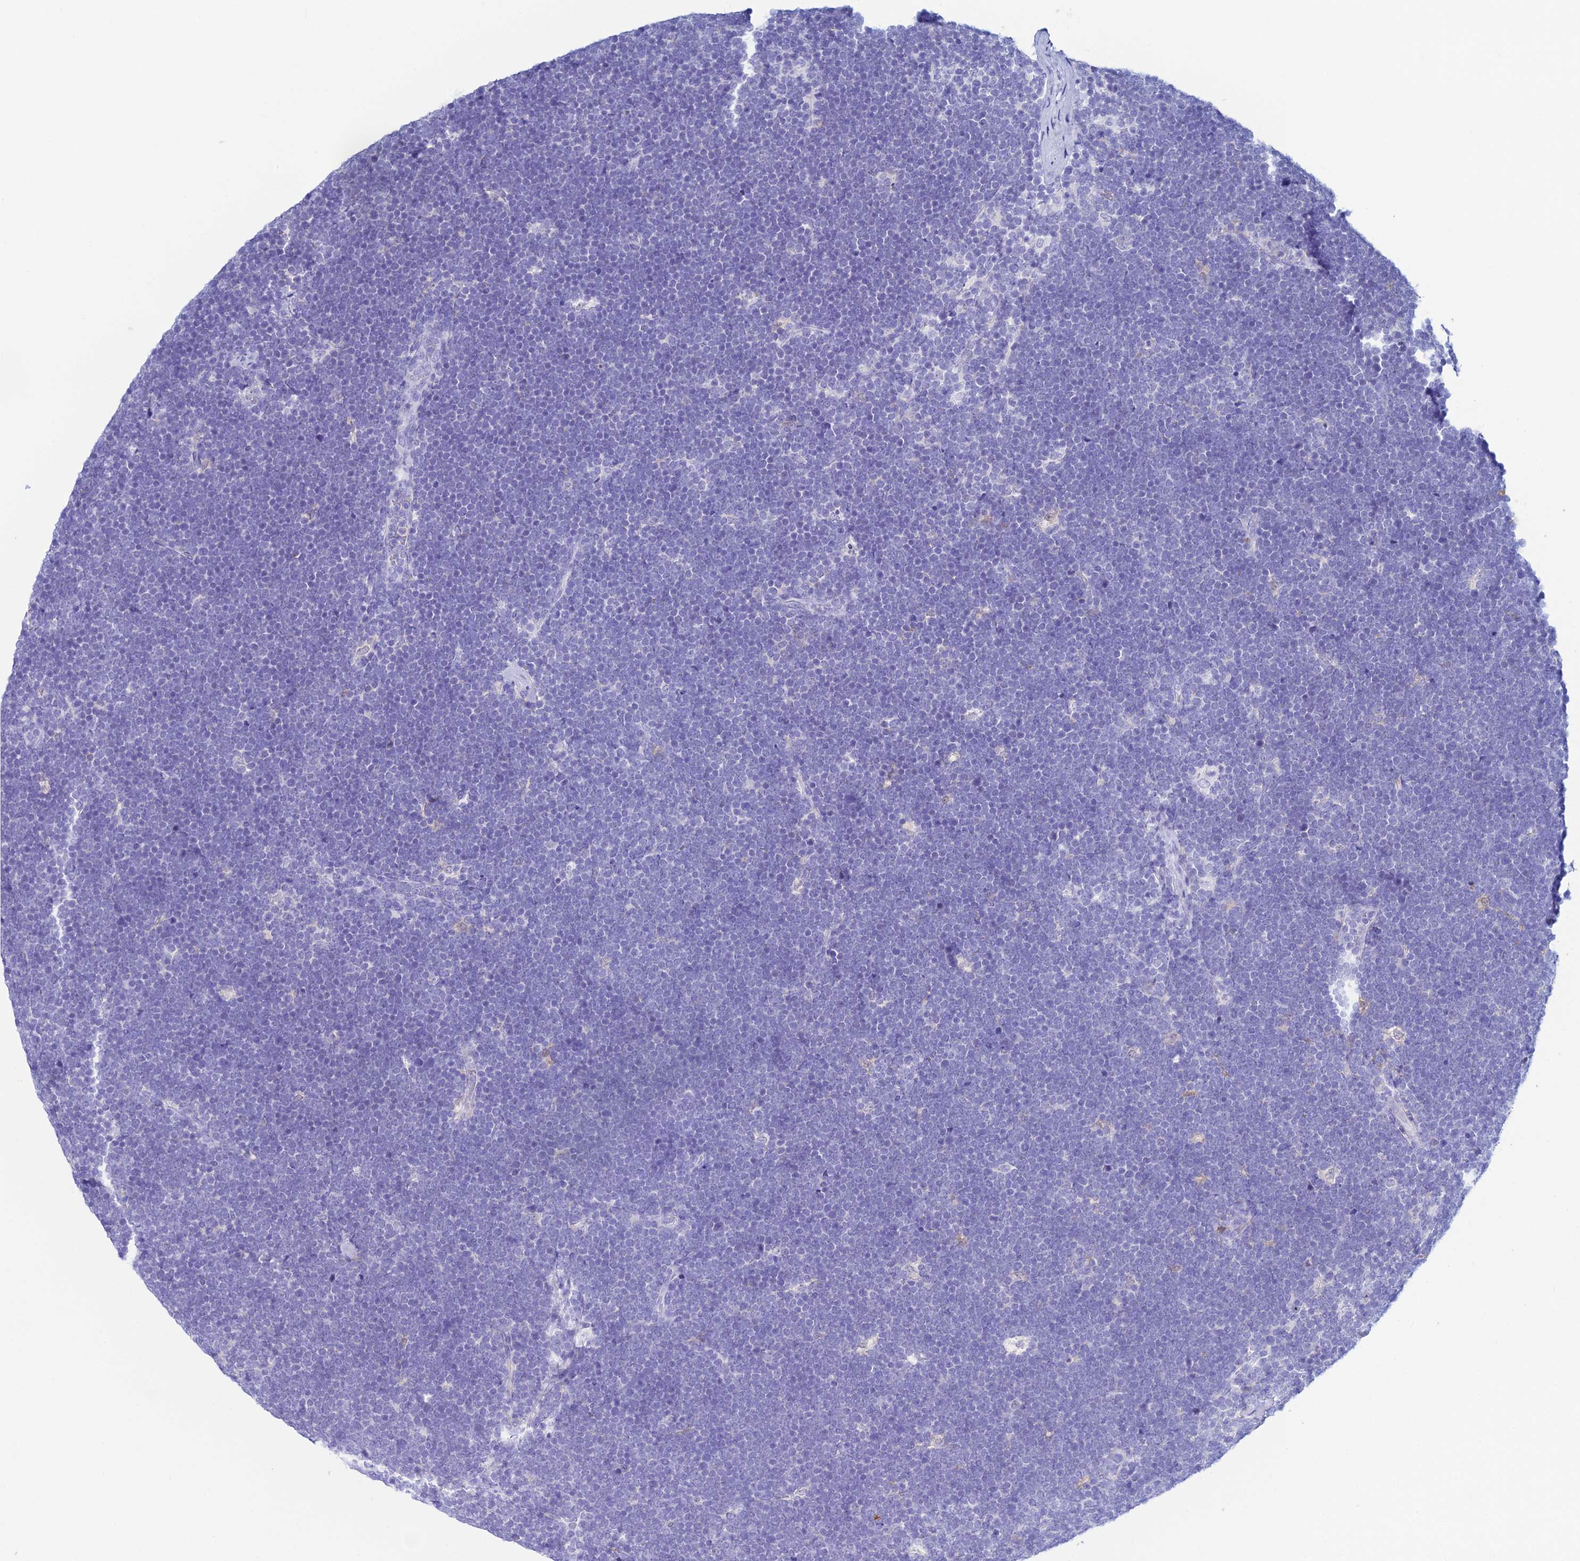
{"staining": {"intensity": "negative", "quantity": "none", "location": "none"}, "tissue": "lymphoma", "cell_type": "Tumor cells", "image_type": "cancer", "snomed": [{"axis": "morphology", "description": "Malignant lymphoma, non-Hodgkin's type, High grade"}, {"axis": "topography", "description": "Lymph node"}], "caption": "Tumor cells are negative for brown protein staining in high-grade malignant lymphoma, non-Hodgkin's type.", "gene": "KCNK17", "patient": {"sex": "male", "age": 13}}